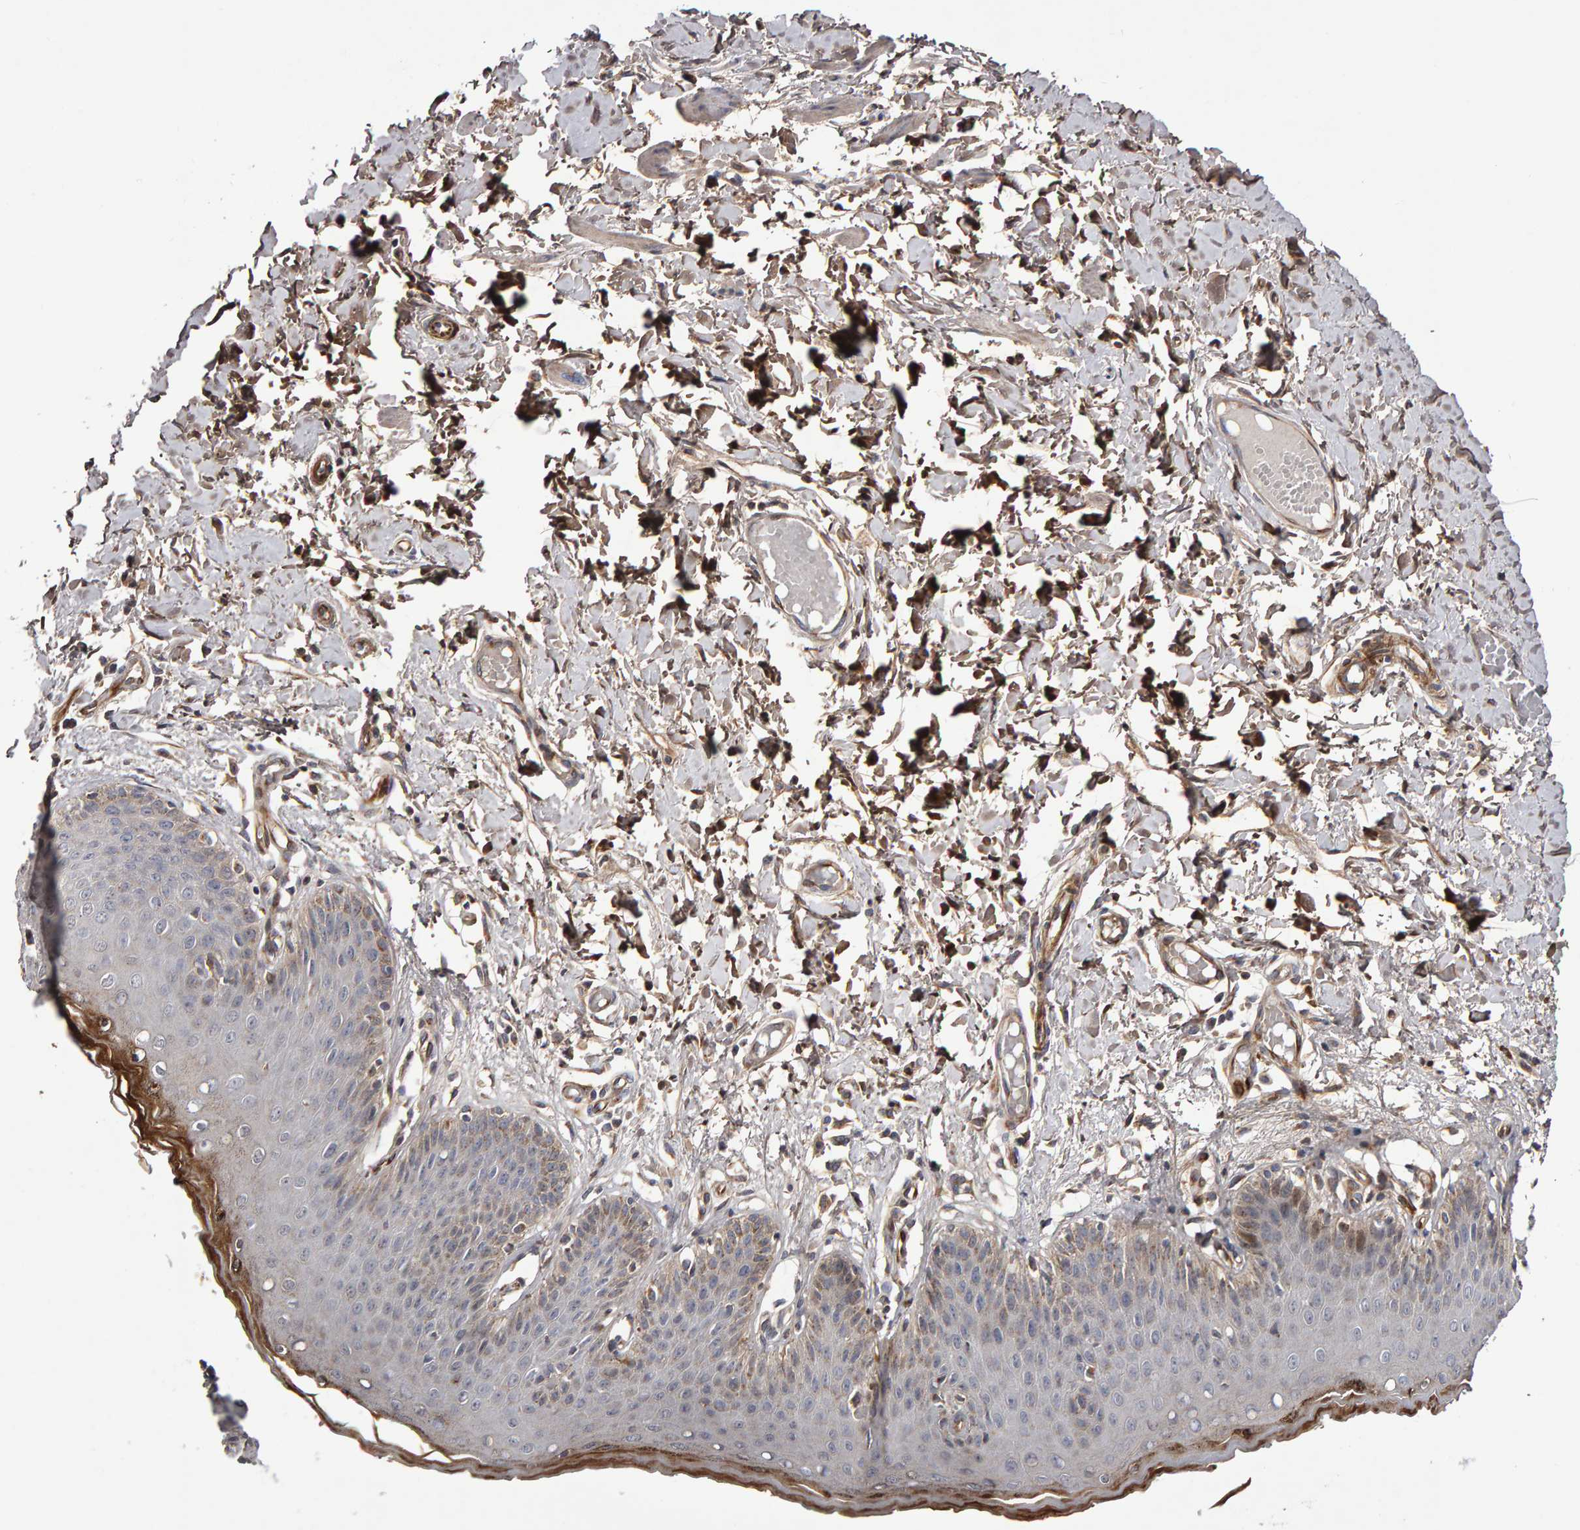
{"staining": {"intensity": "moderate", "quantity": "<25%", "location": "cytoplasmic/membranous"}, "tissue": "skin", "cell_type": "Epidermal cells", "image_type": "normal", "snomed": [{"axis": "morphology", "description": "Normal tissue, NOS"}, {"axis": "topography", "description": "Vulva"}], "caption": "Skin stained with IHC demonstrates moderate cytoplasmic/membranous positivity in approximately <25% of epidermal cells. (Stains: DAB in brown, nuclei in blue, Microscopy: brightfield microscopy at high magnification).", "gene": "CANT1", "patient": {"sex": "female", "age": 66}}